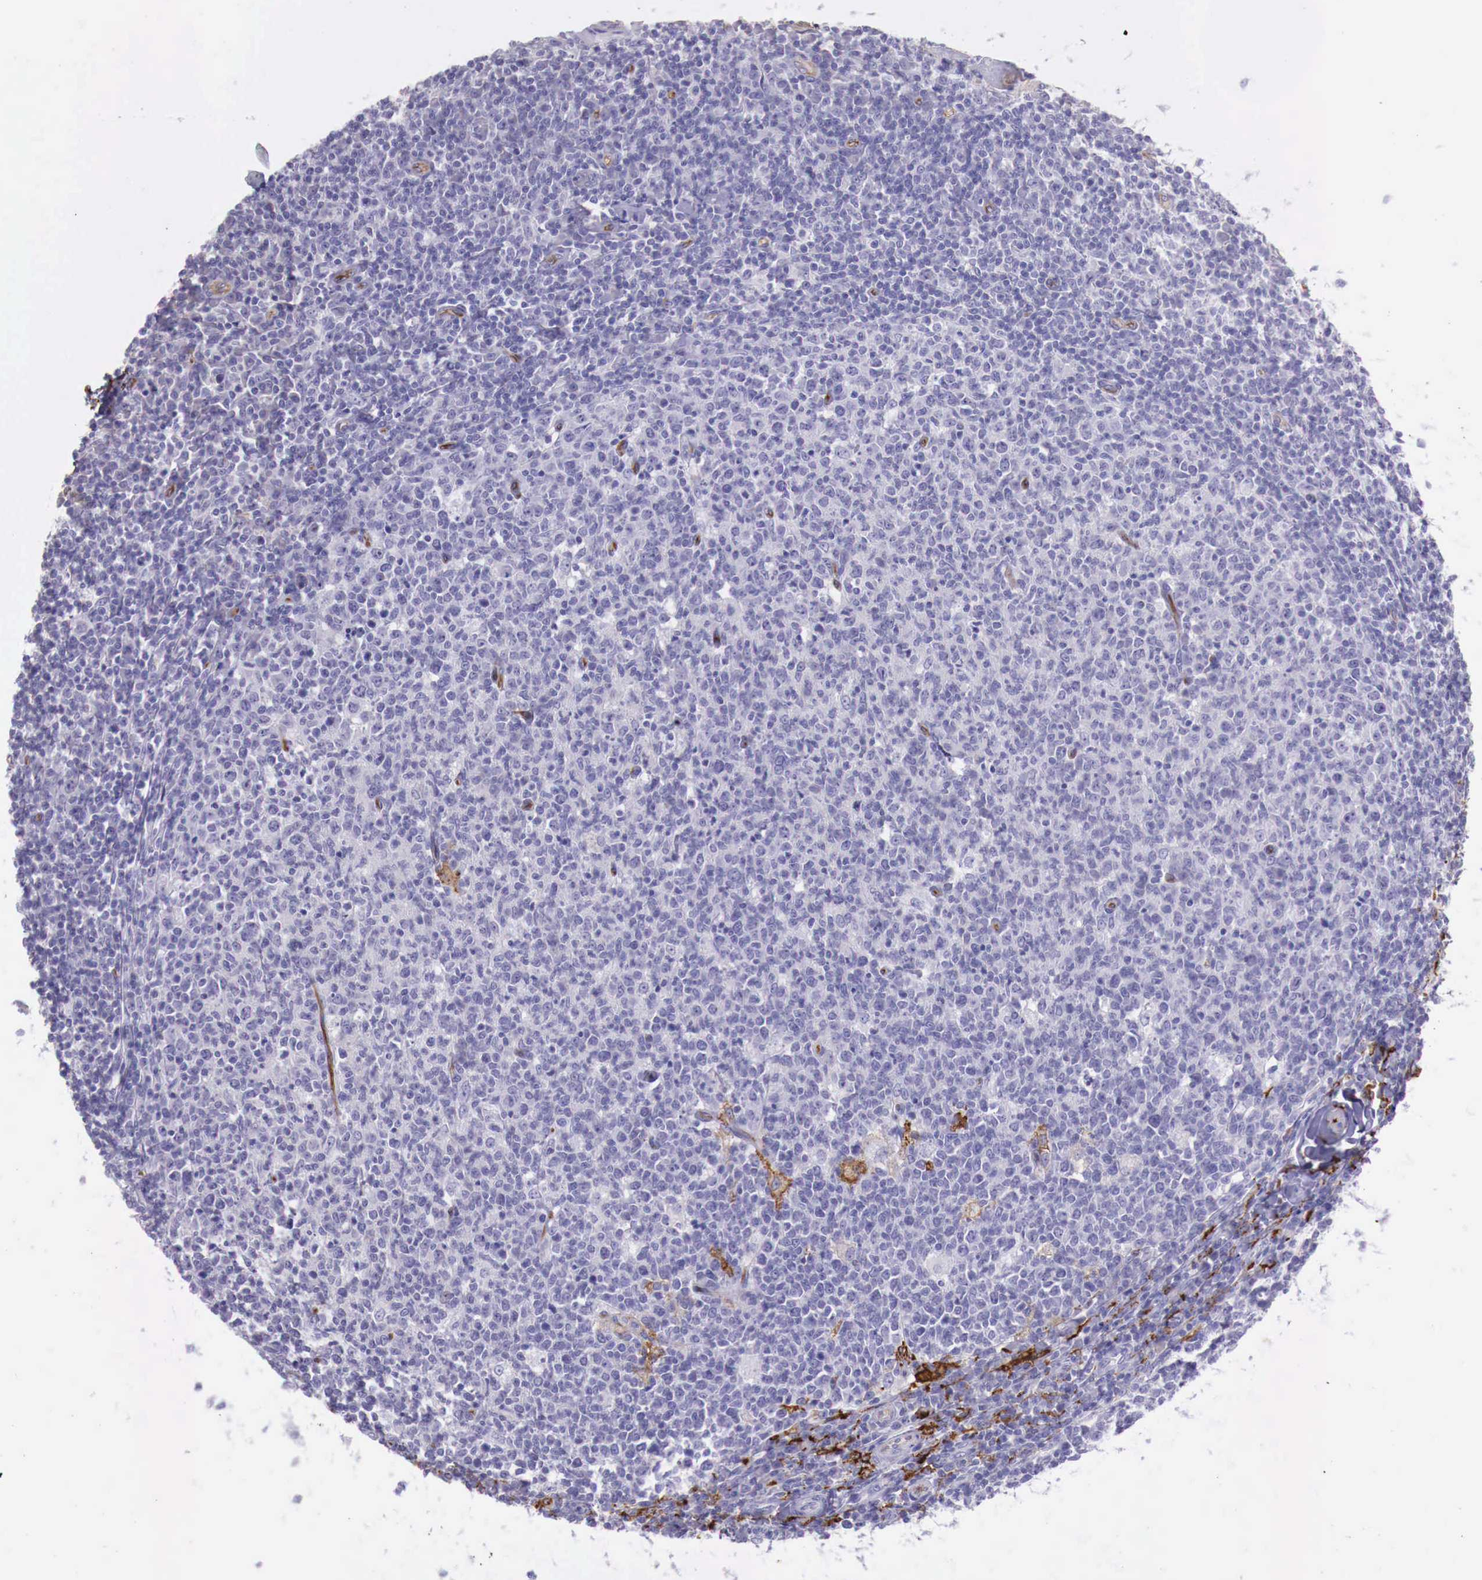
{"staining": {"intensity": "negative", "quantity": "none", "location": "none"}, "tissue": "tonsil", "cell_type": "Germinal center cells", "image_type": "normal", "snomed": [{"axis": "morphology", "description": "Normal tissue, NOS"}, {"axis": "topography", "description": "Tonsil"}], "caption": "High power microscopy photomicrograph of an immunohistochemistry (IHC) photomicrograph of normal tonsil, revealing no significant expression in germinal center cells.", "gene": "MSR1", "patient": {"sex": "male", "age": 6}}